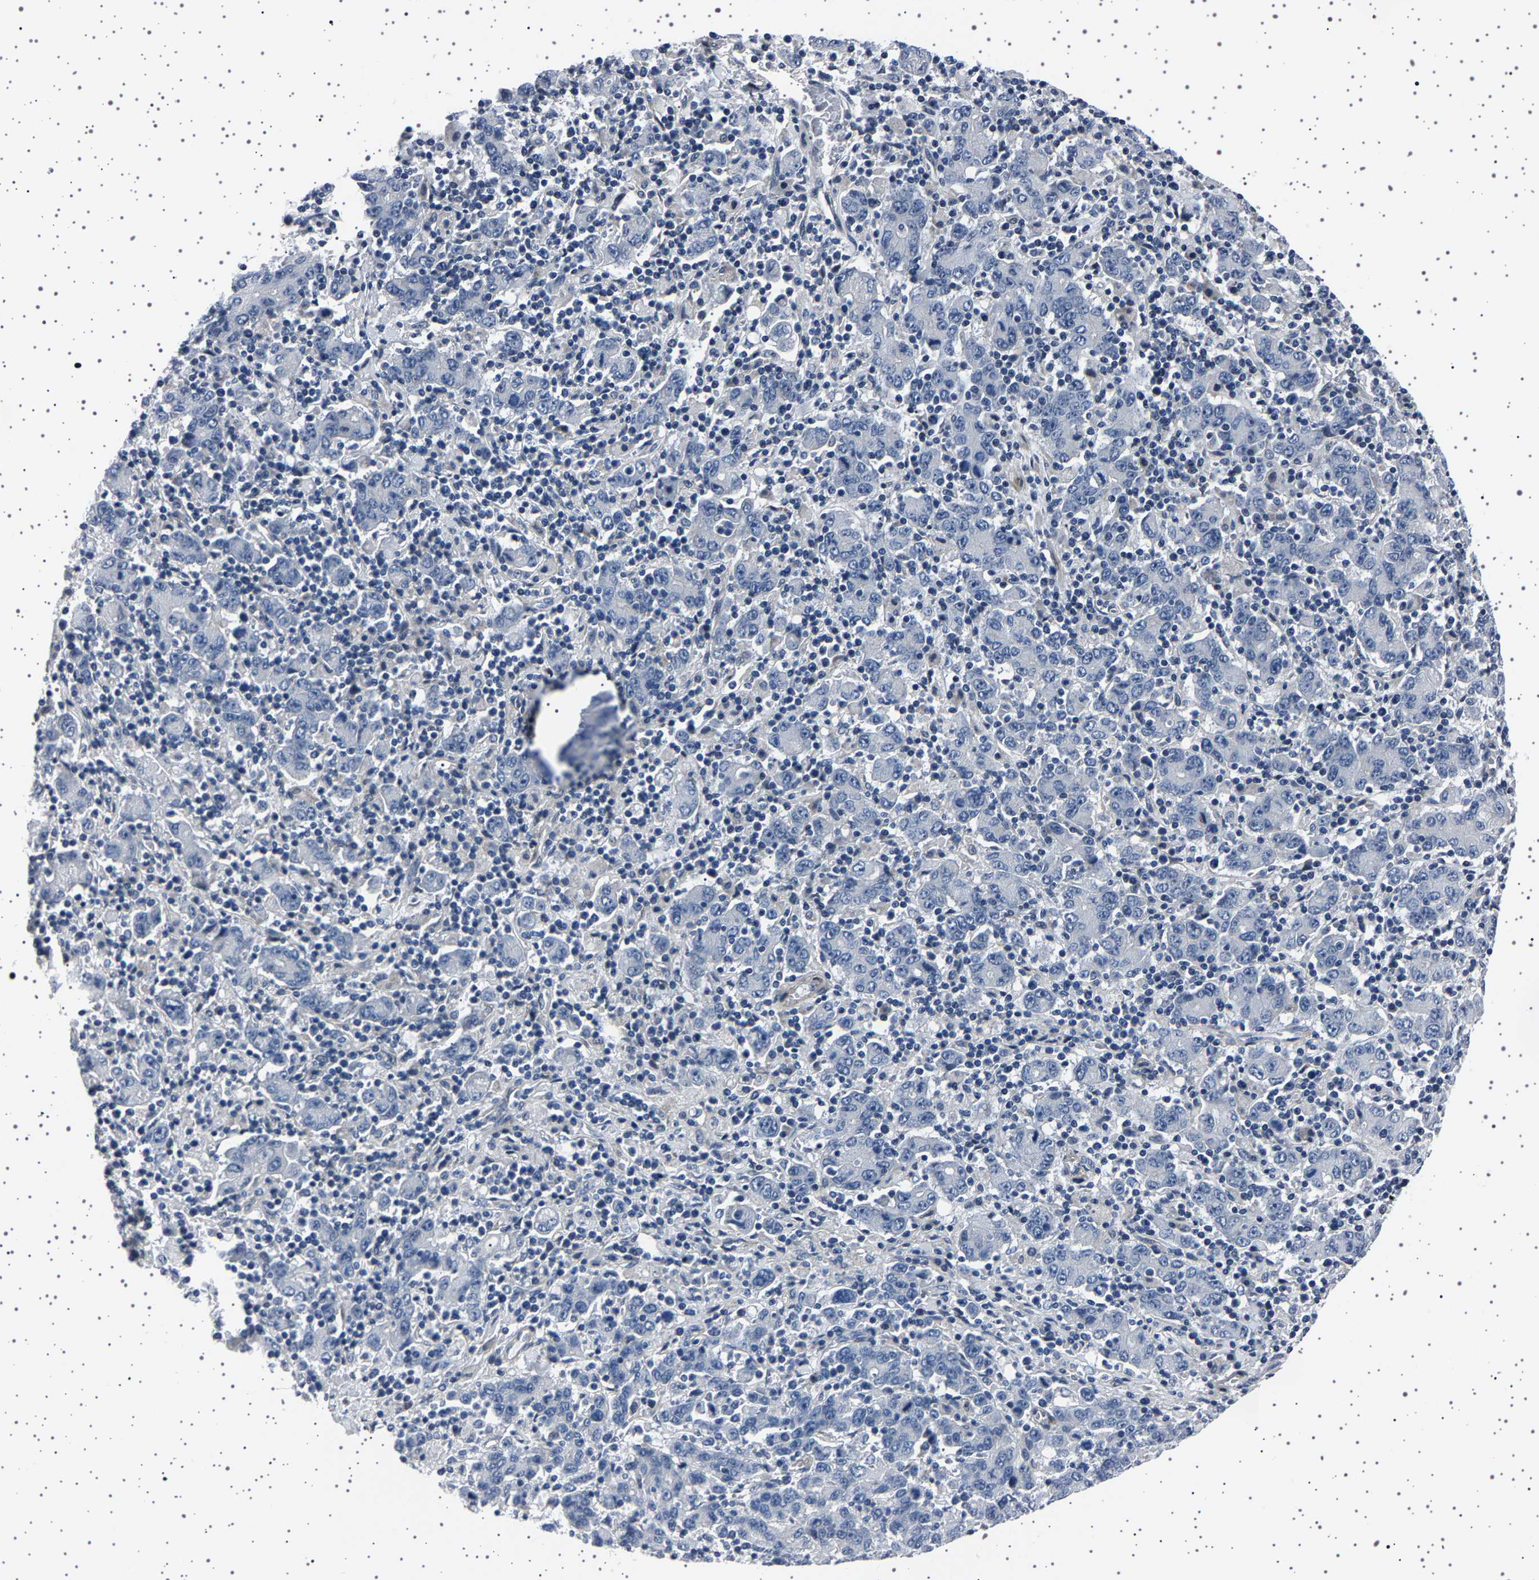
{"staining": {"intensity": "negative", "quantity": "none", "location": "none"}, "tissue": "stomach cancer", "cell_type": "Tumor cells", "image_type": "cancer", "snomed": [{"axis": "morphology", "description": "Adenocarcinoma, NOS"}, {"axis": "topography", "description": "Stomach, upper"}], "caption": "The micrograph exhibits no significant staining in tumor cells of stomach cancer (adenocarcinoma).", "gene": "PAK5", "patient": {"sex": "male", "age": 69}}